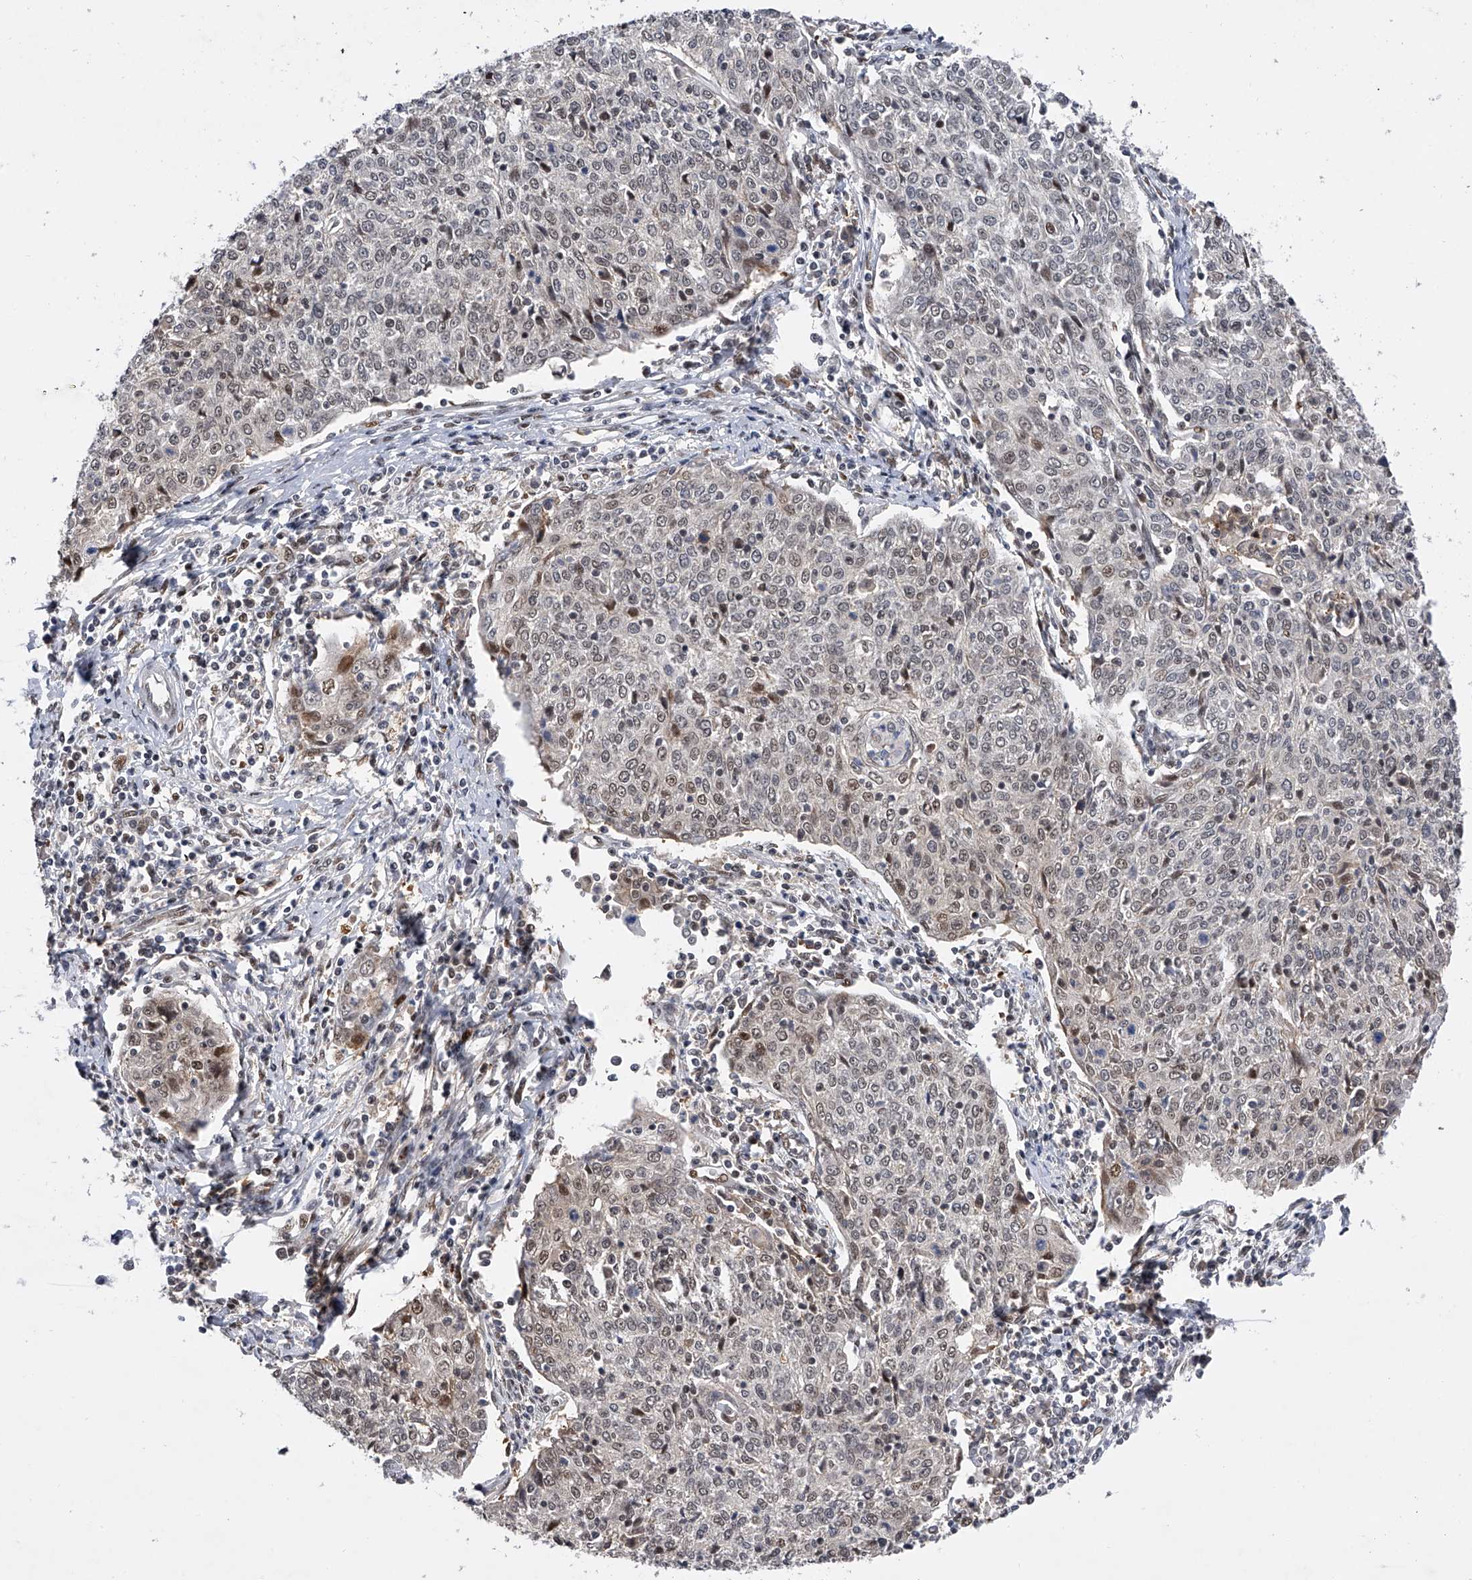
{"staining": {"intensity": "negative", "quantity": "none", "location": "none"}, "tissue": "cervical cancer", "cell_type": "Tumor cells", "image_type": "cancer", "snomed": [{"axis": "morphology", "description": "Squamous cell carcinoma, NOS"}, {"axis": "topography", "description": "Cervix"}], "caption": "Micrograph shows no protein positivity in tumor cells of cervical cancer (squamous cell carcinoma) tissue.", "gene": "RWDD2A", "patient": {"sex": "female", "age": 48}}